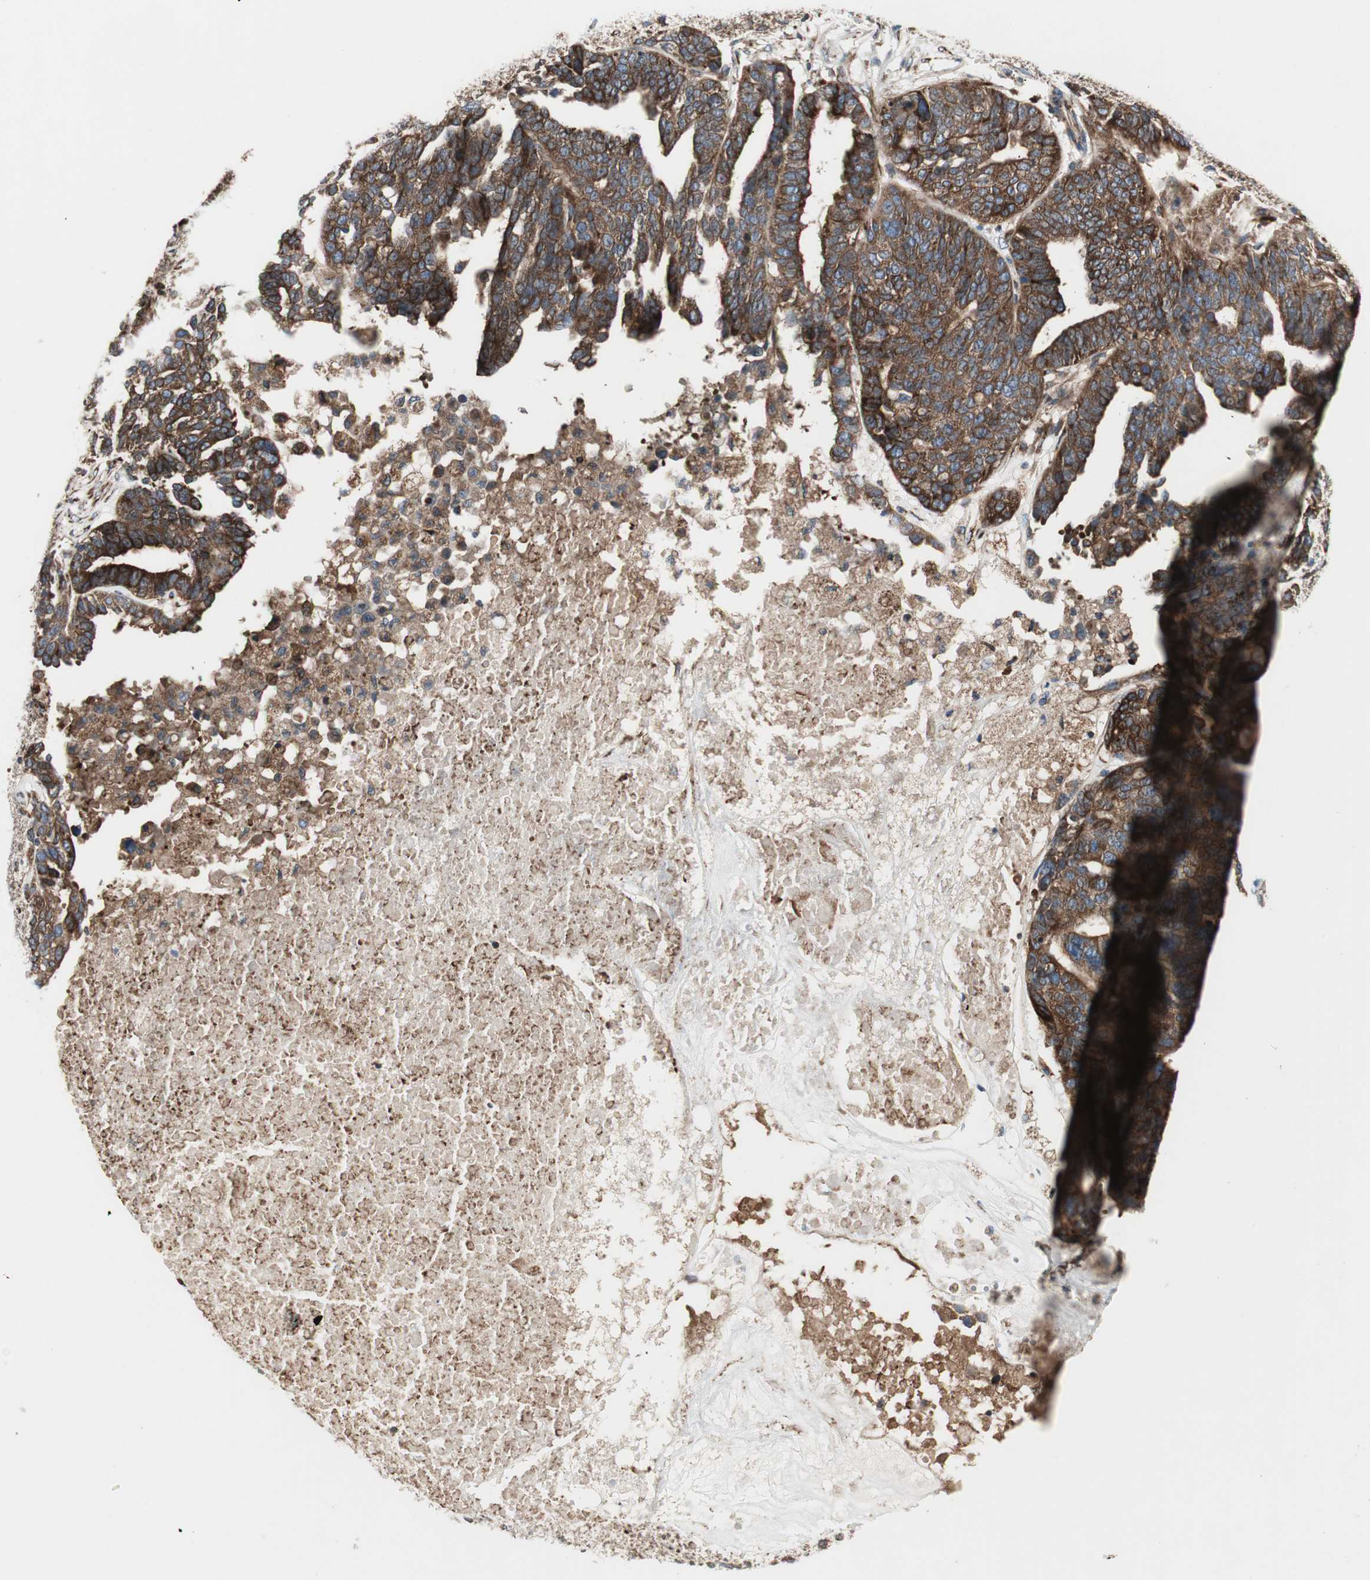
{"staining": {"intensity": "strong", "quantity": ">75%", "location": "cytoplasmic/membranous"}, "tissue": "ovarian cancer", "cell_type": "Tumor cells", "image_type": "cancer", "snomed": [{"axis": "morphology", "description": "Cystadenocarcinoma, serous, NOS"}, {"axis": "topography", "description": "Ovary"}], "caption": "About >75% of tumor cells in human ovarian cancer exhibit strong cytoplasmic/membranous protein staining as visualized by brown immunohistochemical staining.", "gene": "H6PD", "patient": {"sex": "female", "age": 59}}